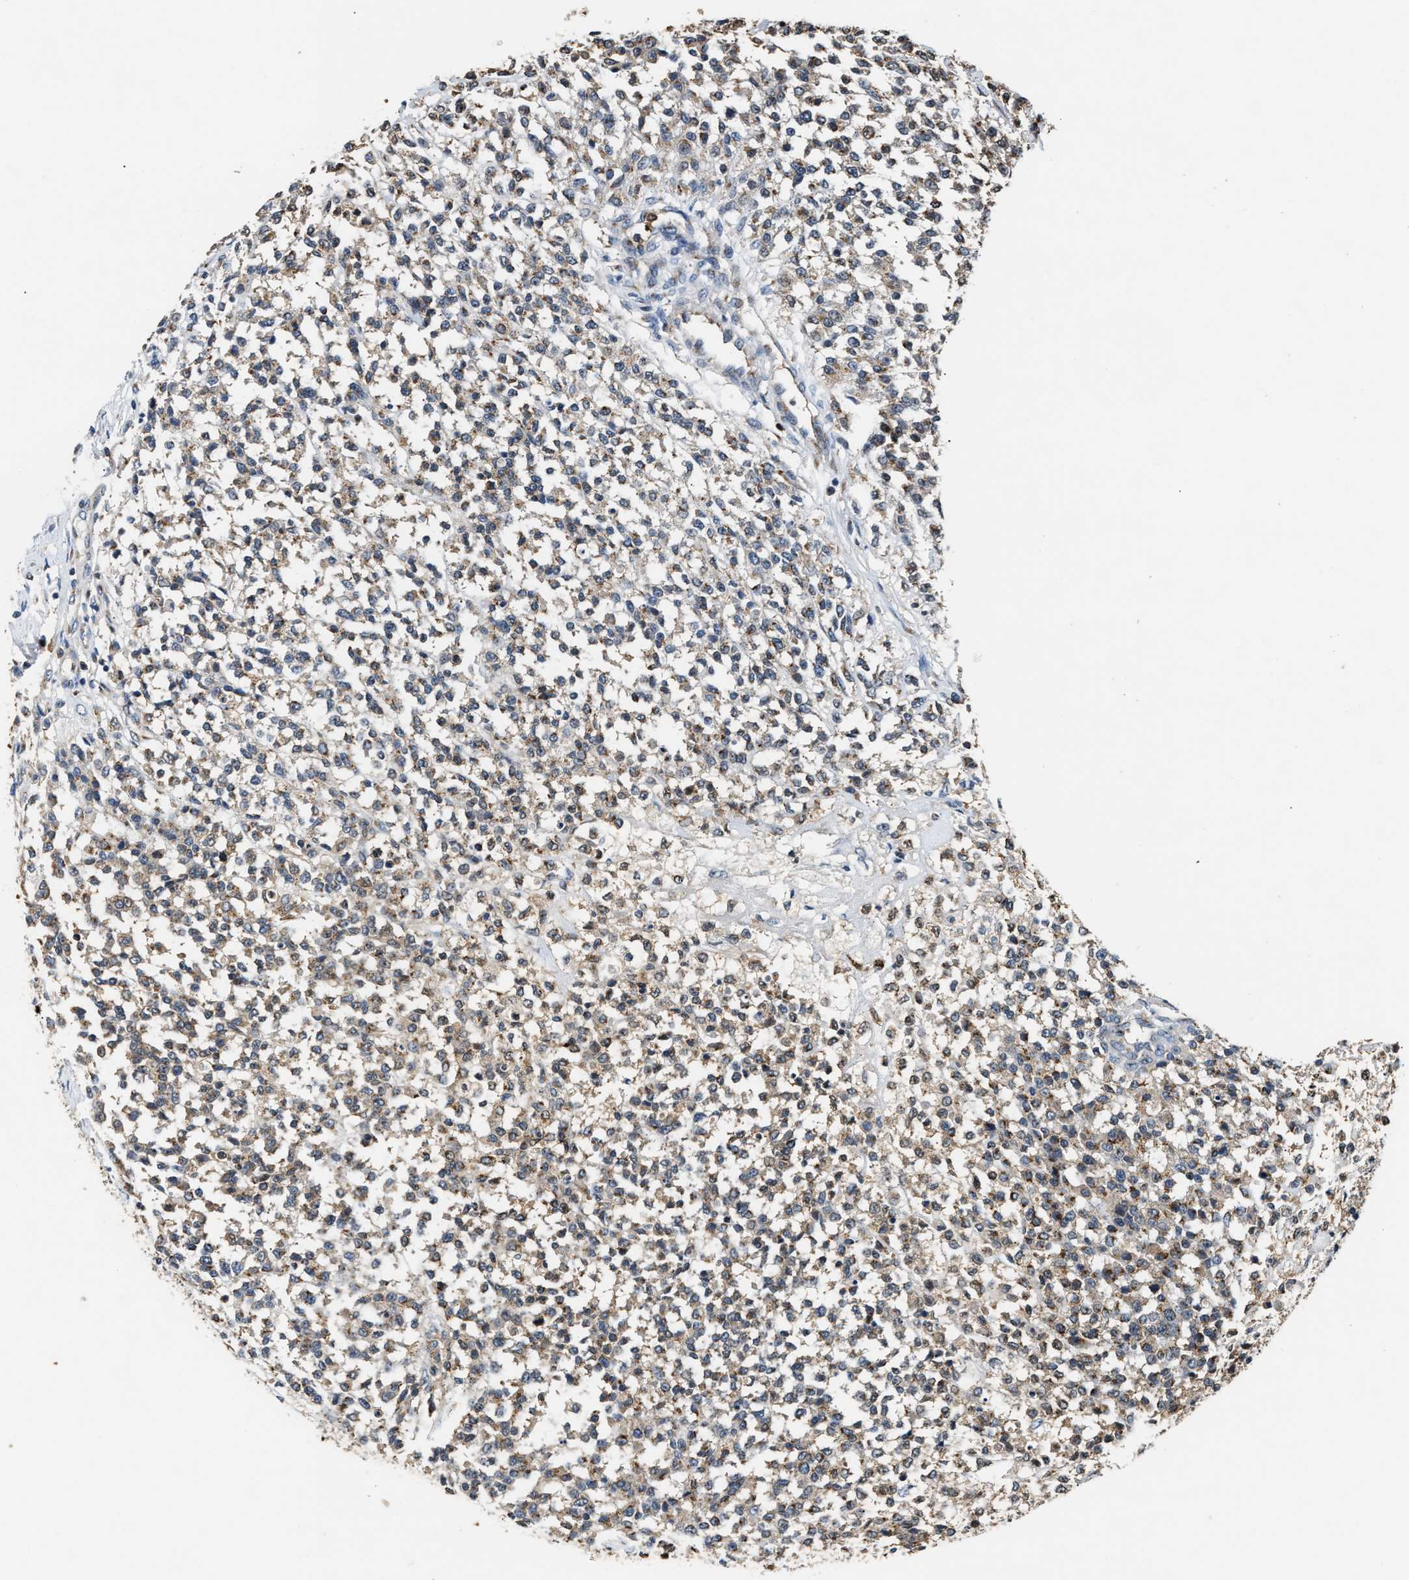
{"staining": {"intensity": "weak", "quantity": ">75%", "location": "cytoplasmic/membranous"}, "tissue": "testis cancer", "cell_type": "Tumor cells", "image_type": "cancer", "snomed": [{"axis": "morphology", "description": "Seminoma, NOS"}, {"axis": "topography", "description": "Testis"}], "caption": "Weak cytoplasmic/membranous staining is present in approximately >75% of tumor cells in seminoma (testis).", "gene": "CHUK", "patient": {"sex": "male", "age": 59}}